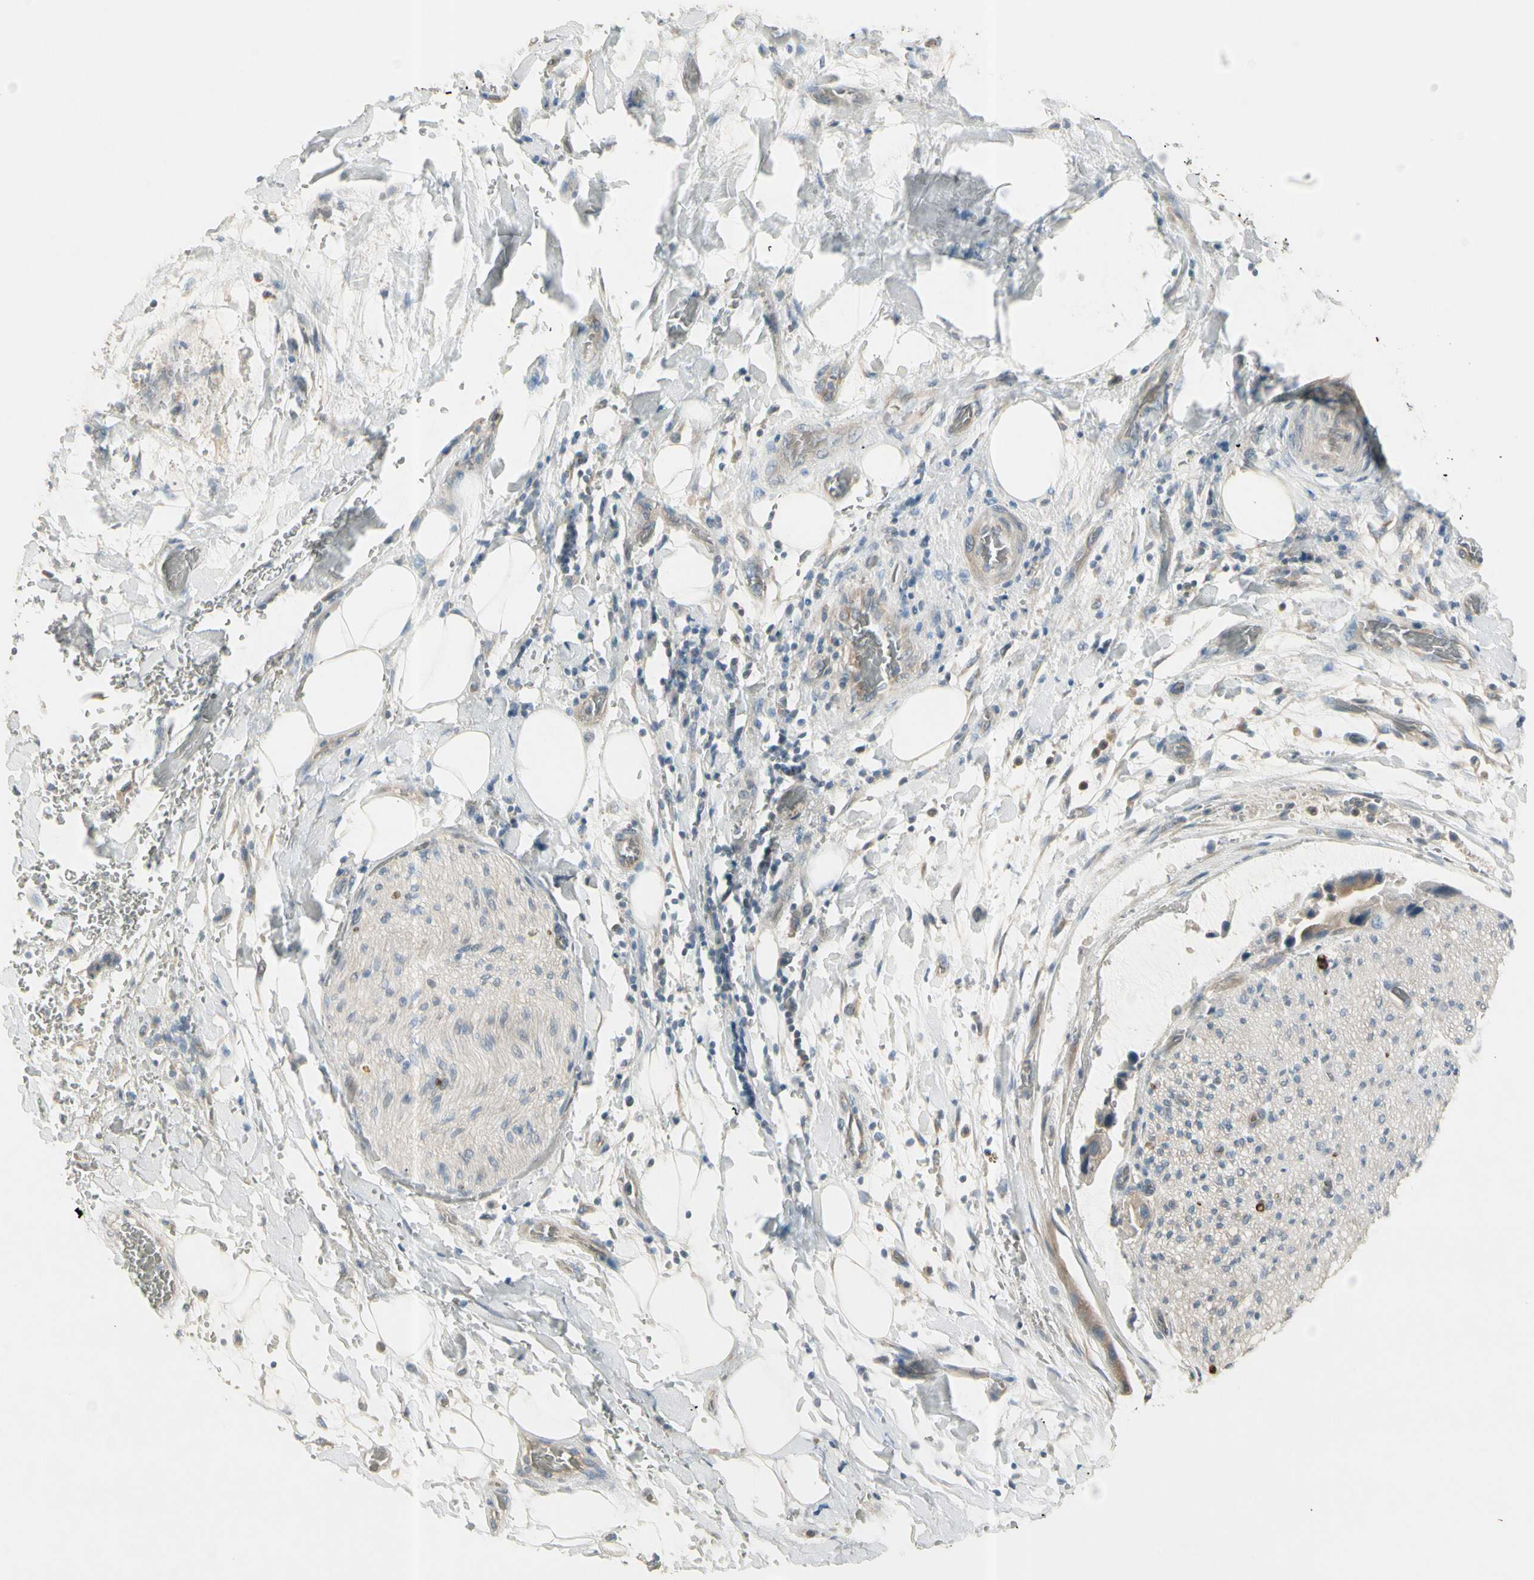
{"staining": {"intensity": "moderate", "quantity": ">75%", "location": "cytoplasmic/membranous"}, "tissue": "adipose tissue", "cell_type": "Adipocytes", "image_type": "normal", "snomed": [{"axis": "morphology", "description": "Normal tissue, NOS"}, {"axis": "morphology", "description": "Cholangiocarcinoma"}, {"axis": "topography", "description": "Liver"}, {"axis": "topography", "description": "Peripheral nerve tissue"}], "caption": "Adipocytes reveal medium levels of moderate cytoplasmic/membranous staining in approximately >75% of cells in unremarkable adipose tissue. Using DAB (3,3'-diaminobenzidine) (brown) and hematoxylin (blue) stains, captured at high magnification using brightfield microscopy.", "gene": "CYP2E1", "patient": {"sex": "male", "age": 50}}